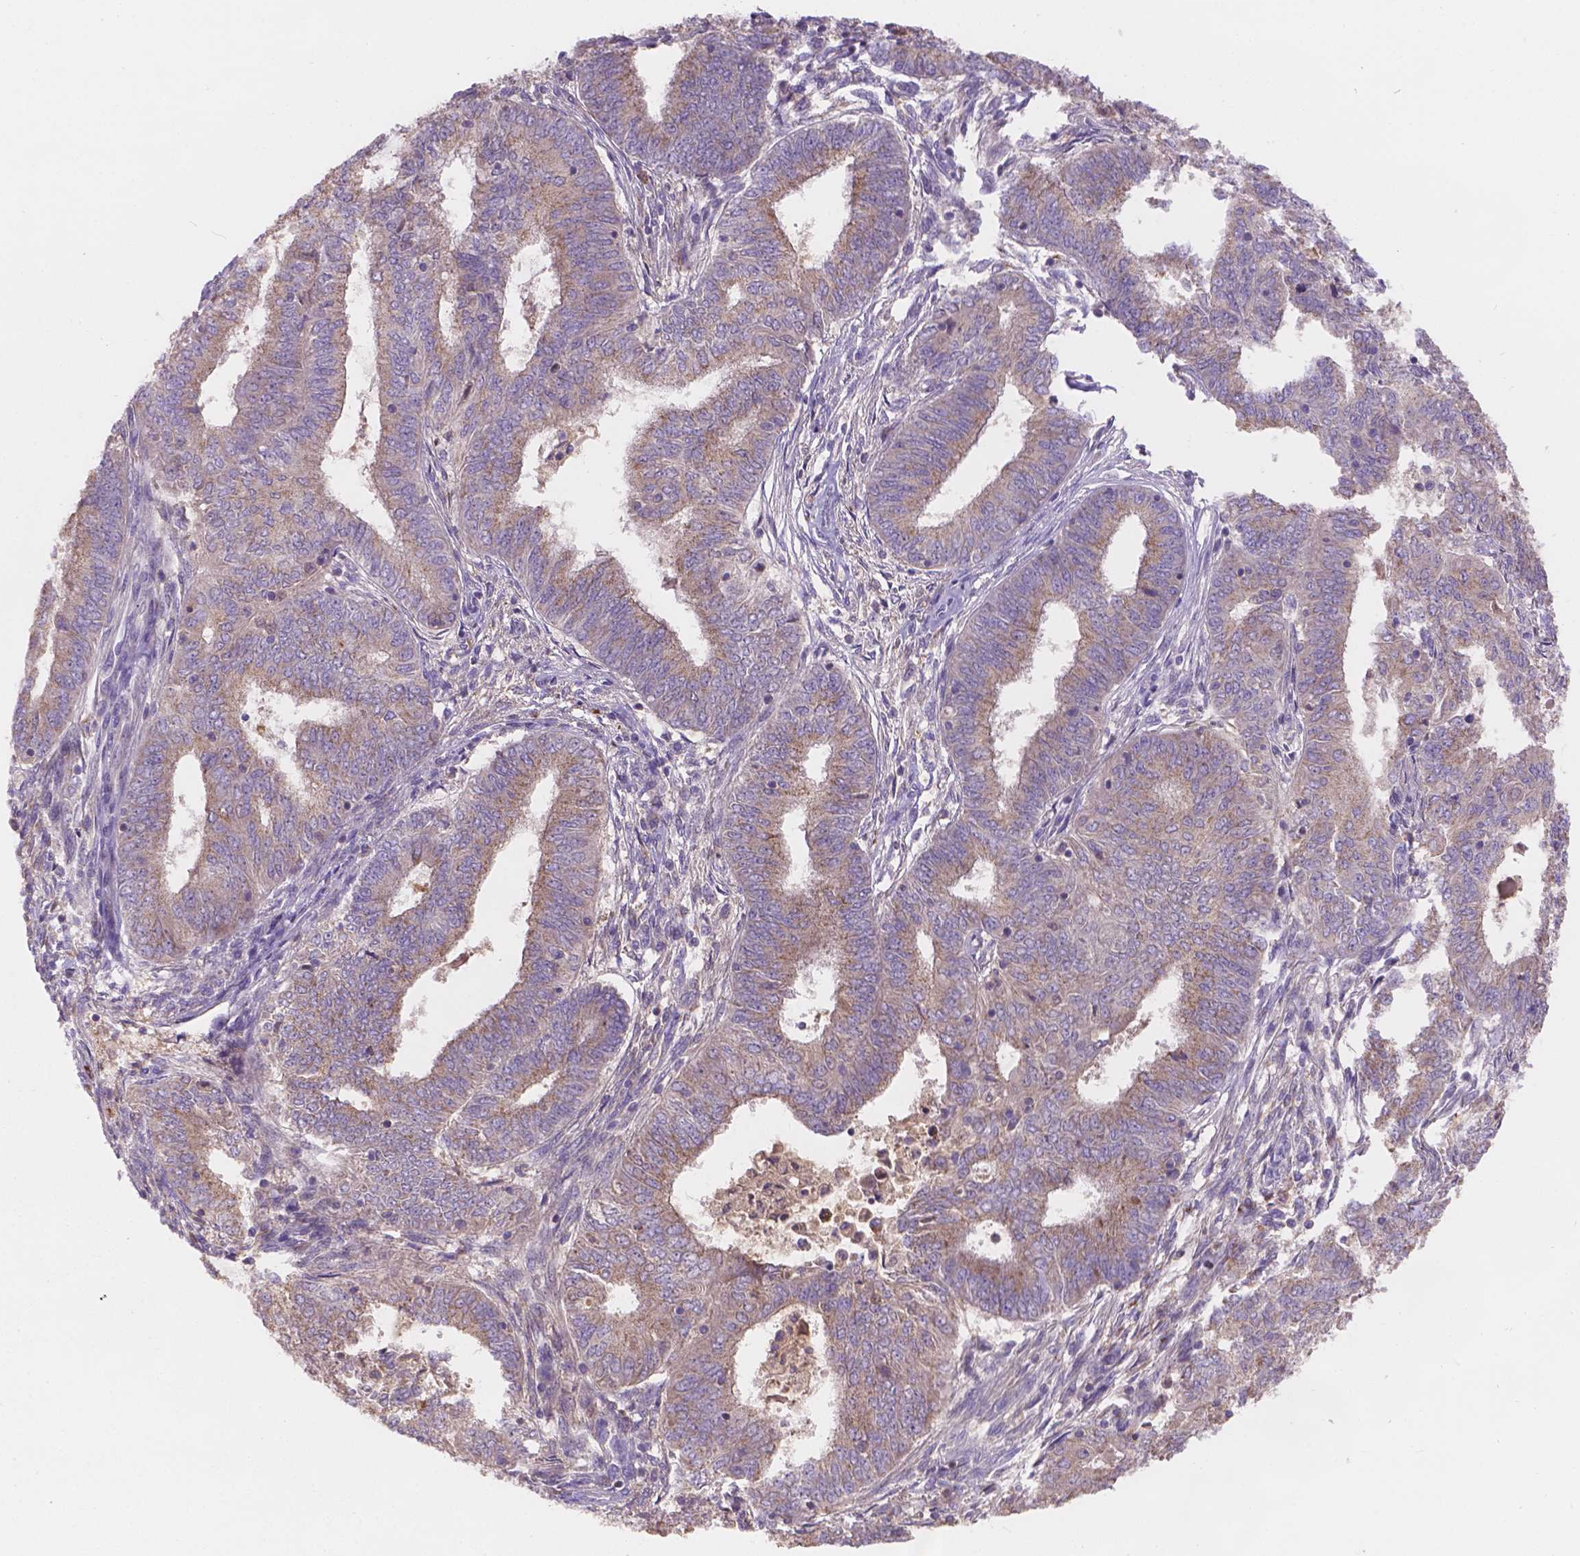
{"staining": {"intensity": "moderate", "quantity": ">75%", "location": "cytoplasmic/membranous"}, "tissue": "endometrial cancer", "cell_type": "Tumor cells", "image_type": "cancer", "snomed": [{"axis": "morphology", "description": "Adenocarcinoma, NOS"}, {"axis": "topography", "description": "Endometrium"}], "caption": "Adenocarcinoma (endometrial) was stained to show a protein in brown. There is medium levels of moderate cytoplasmic/membranous positivity in about >75% of tumor cells. (IHC, brightfield microscopy, high magnification).", "gene": "CDK10", "patient": {"sex": "female", "age": 62}}